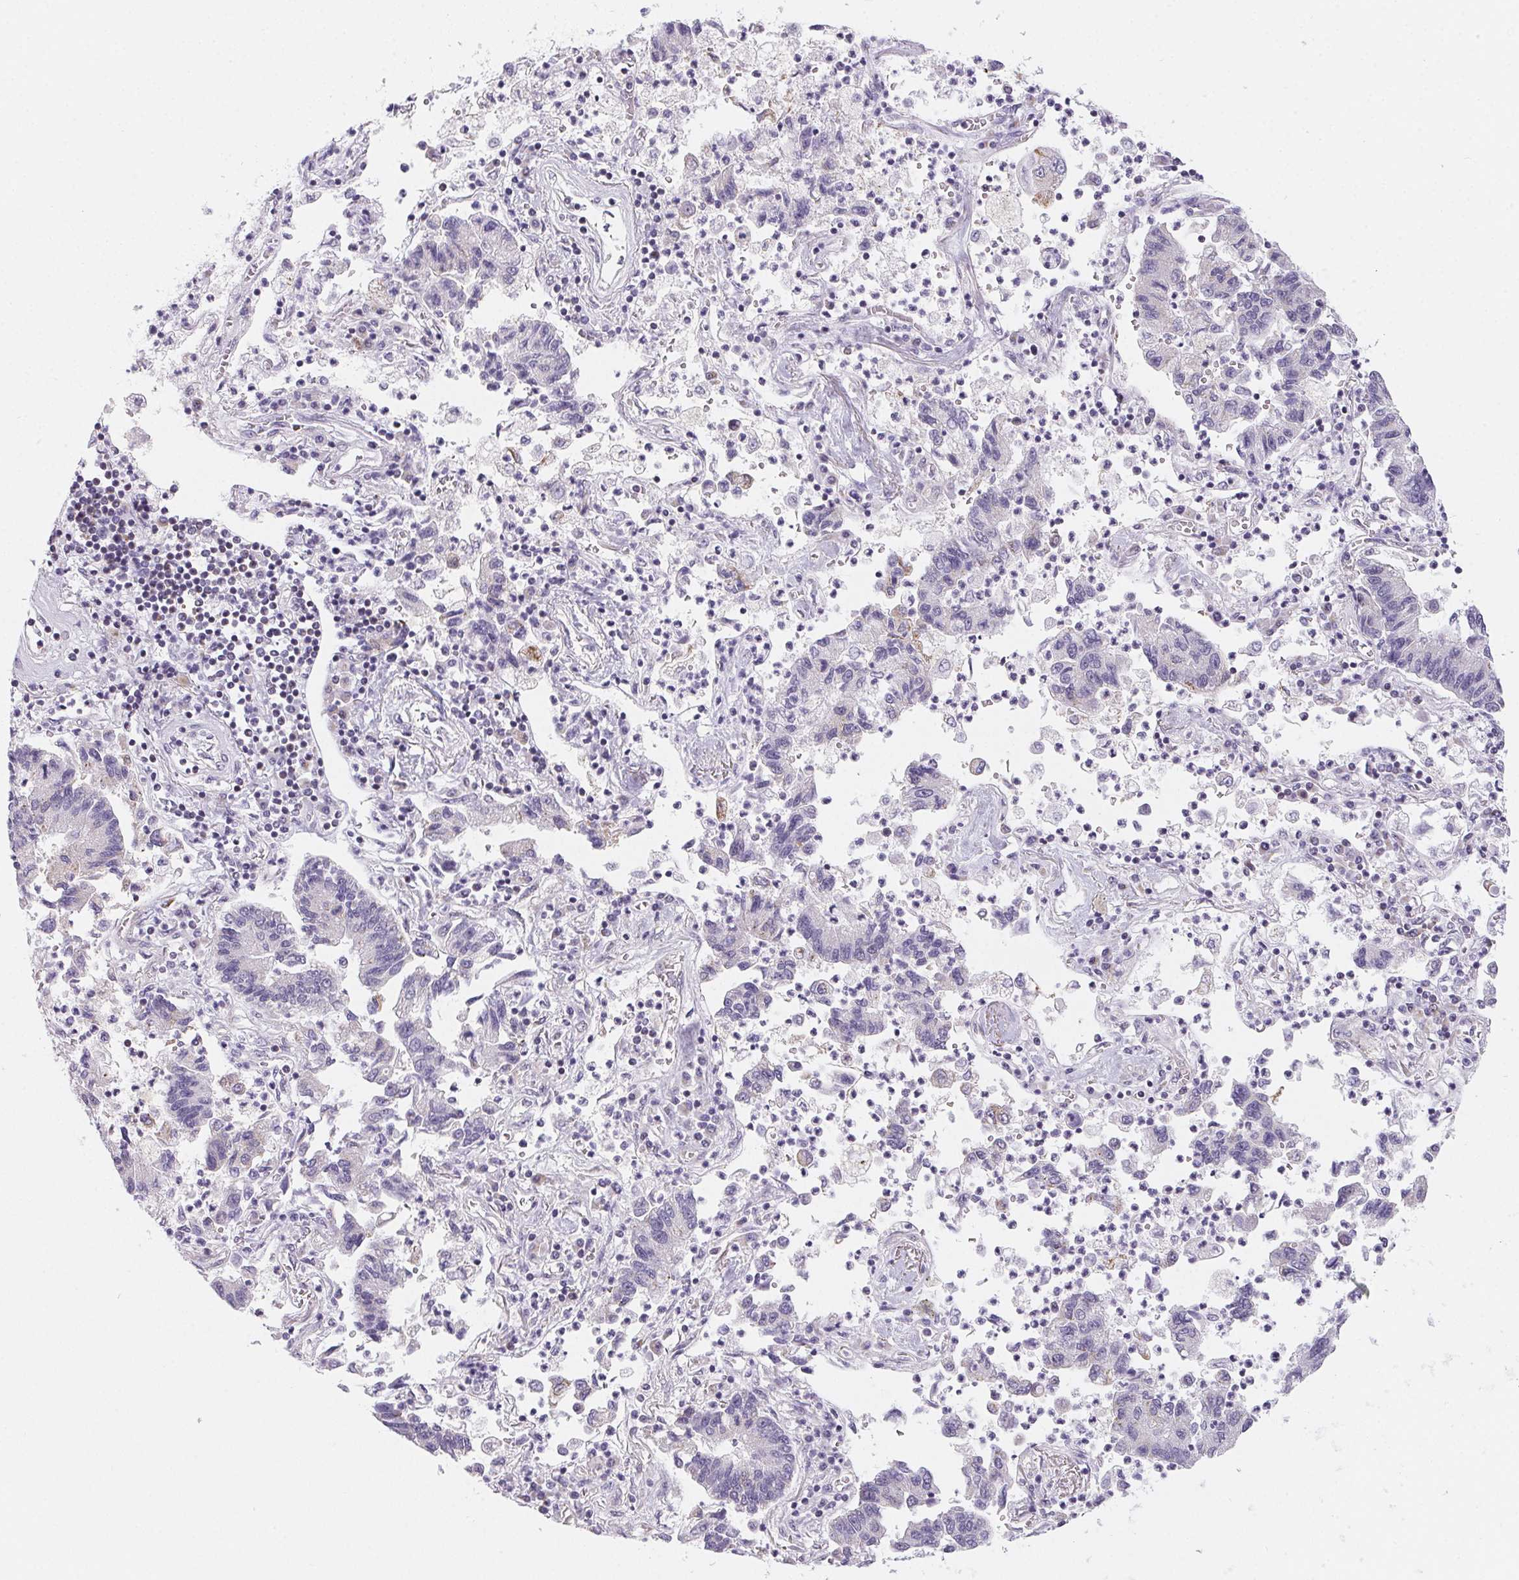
{"staining": {"intensity": "negative", "quantity": "none", "location": "none"}, "tissue": "lung cancer", "cell_type": "Tumor cells", "image_type": "cancer", "snomed": [{"axis": "morphology", "description": "Adenocarcinoma, NOS"}, {"axis": "topography", "description": "Lung"}], "caption": "Tumor cells show no significant expression in lung cancer.", "gene": "GIPC2", "patient": {"sex": "female", "age": 57}}